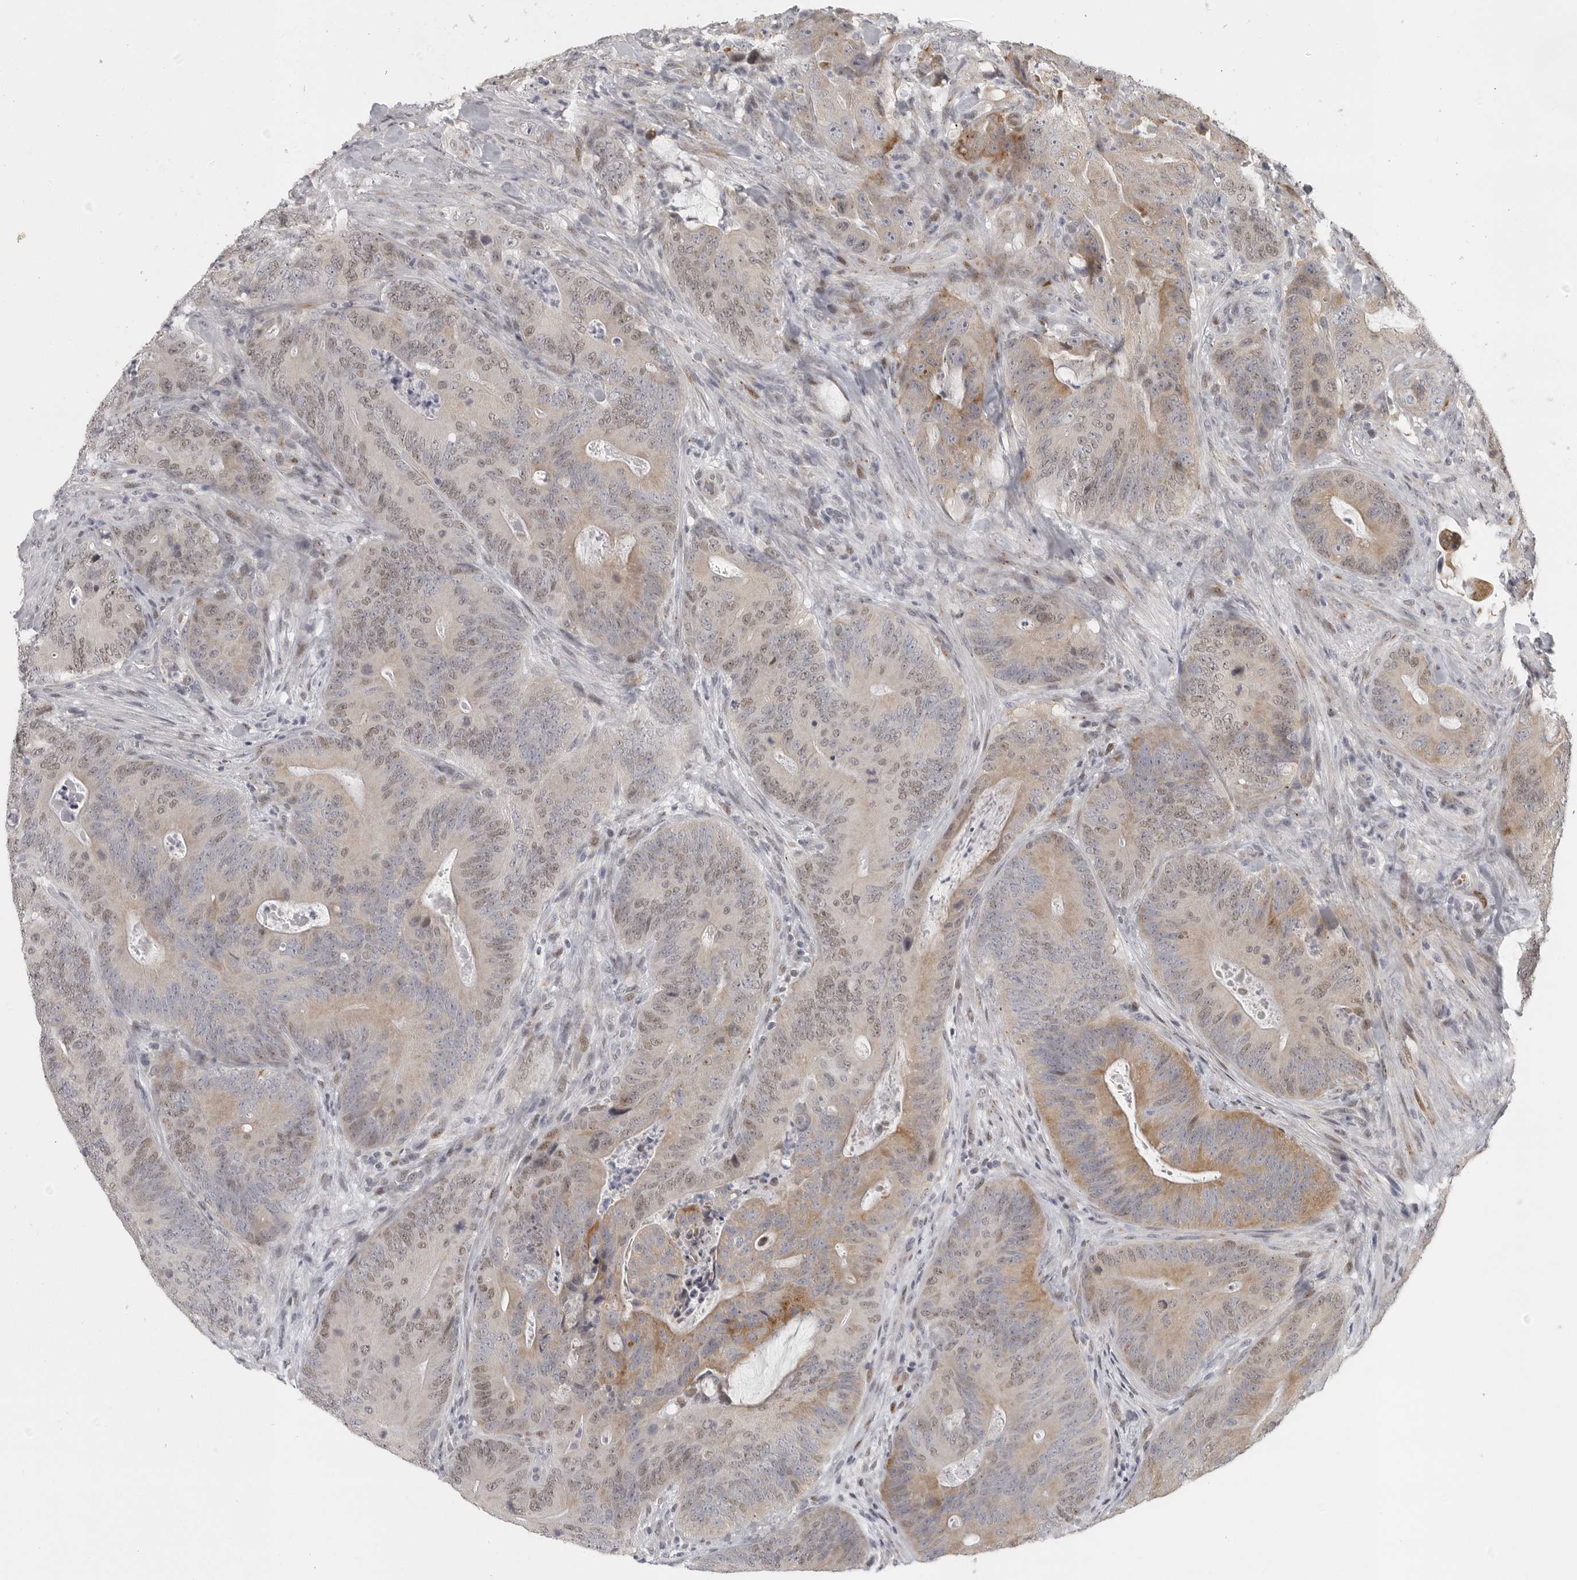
{"staining": {"intensity": "moderate", "quantity": "25%-75%", "location": "cytoplasmic/membranous,nuclear"}, "tissue": "colorectal cancer", "cell_type": "Tumor cells", "image_type": "cancer", "snomed": [{"axis": "morphology", "description": "Normal tissue, NOS"}, {"axis": "topography", "description": "Colon"}], "caption": "Human colorectal cancer stained for a protein (brown) shows moderate cytoplasmic/membranous and nuclear positive positivity in approximately 25%-75% of tumor cells.", "gene": "POLE2", "patient": {"sex": "female", "age": 82}}